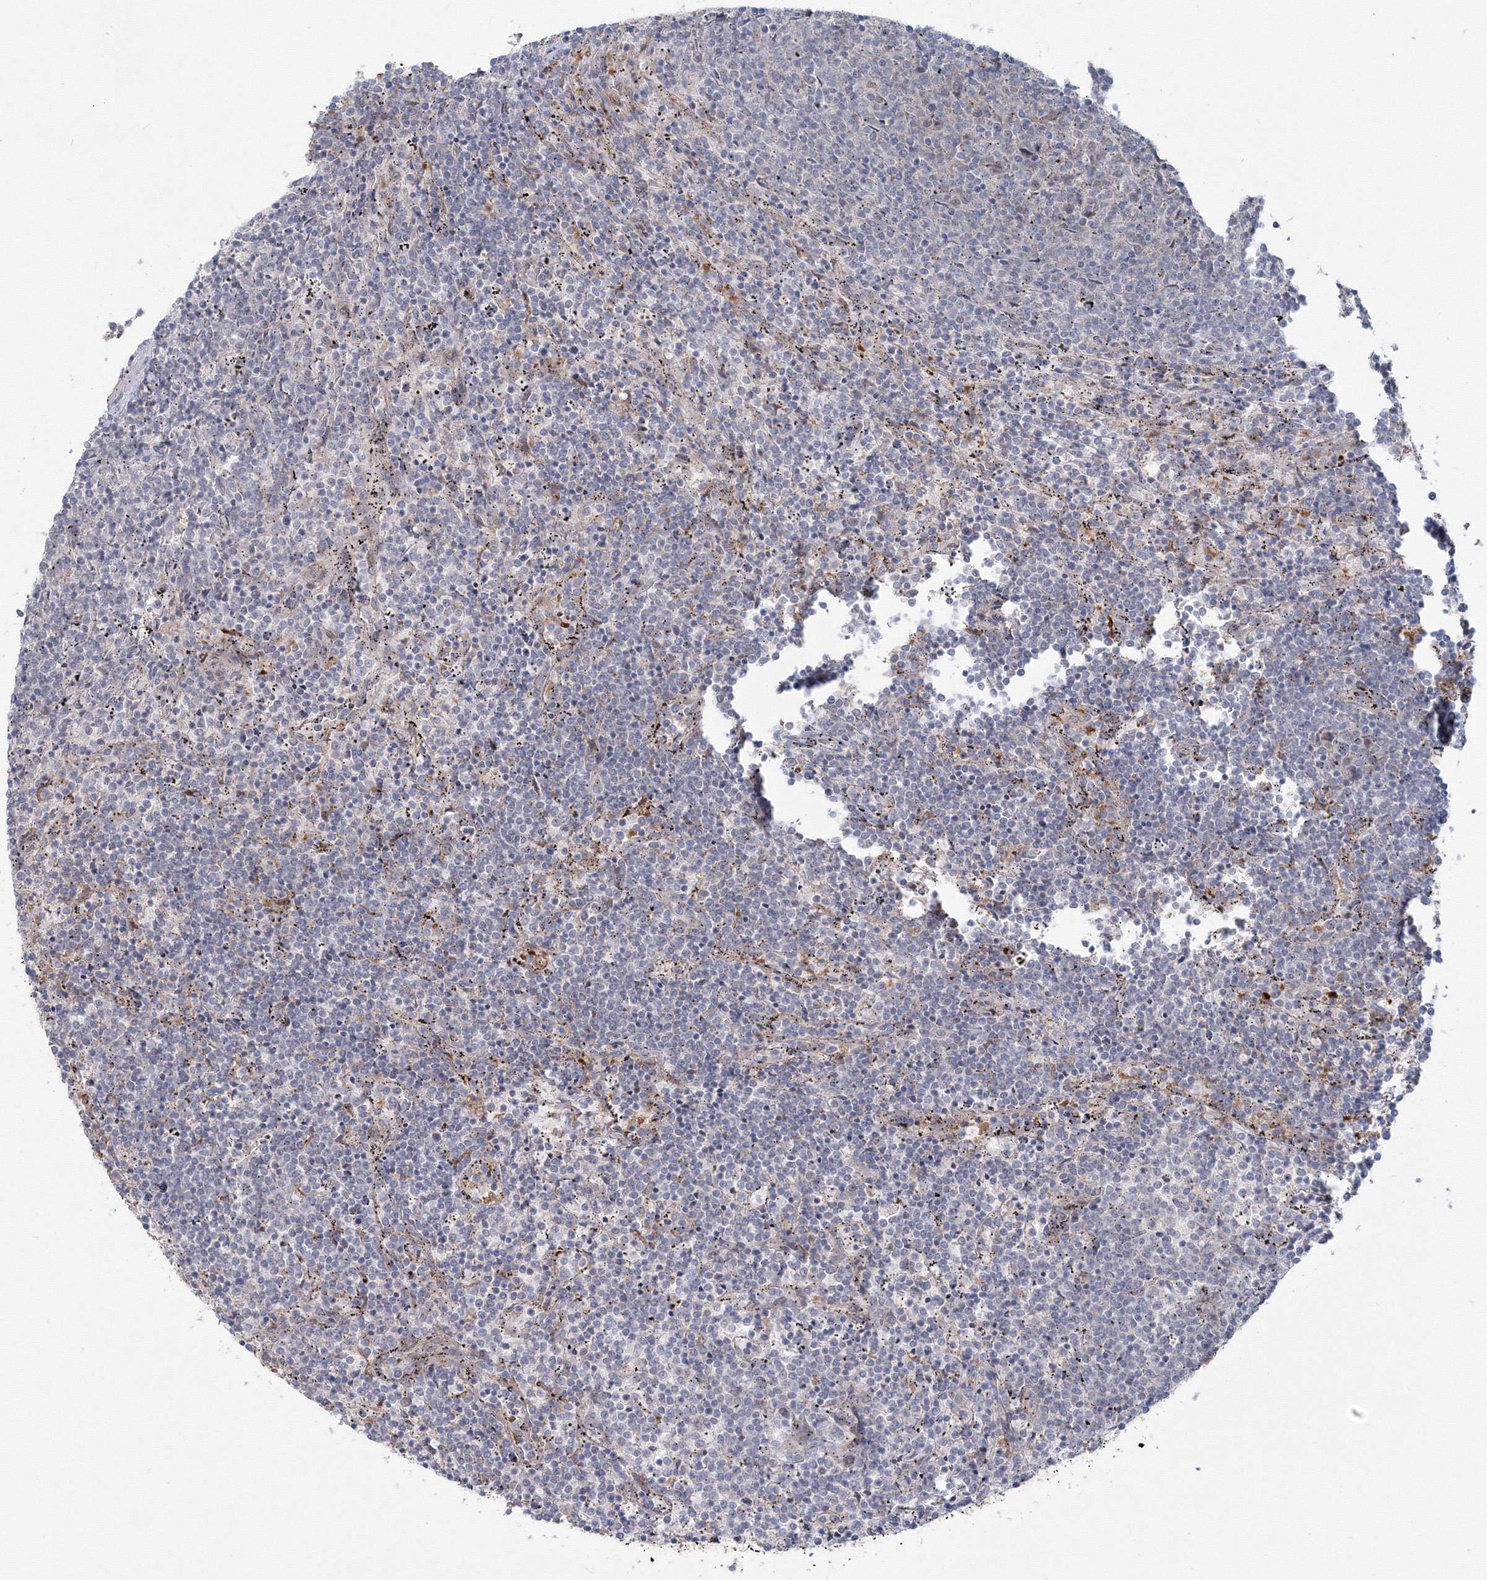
{"staining": {"intensity": "negative", "quantity": "none", "location": "none"}, "tissue": "lymphoma", "cell_type": "Tumor cells", "image_type": "cancer", "snomed": [{"axis": "morphology", "description": "Malignant lymphoma, non-Hodgkin's type, Low grade"}, {"axis": "topography", "description": "Spleen"}], "caption": "Protein analysis of malignant lymphoma, non-Hodgkin's type (low-grade) displays no significant staining in tumor cells.", "gene": "MKRN2", "patient": {"sex": "female", "age": 50}}